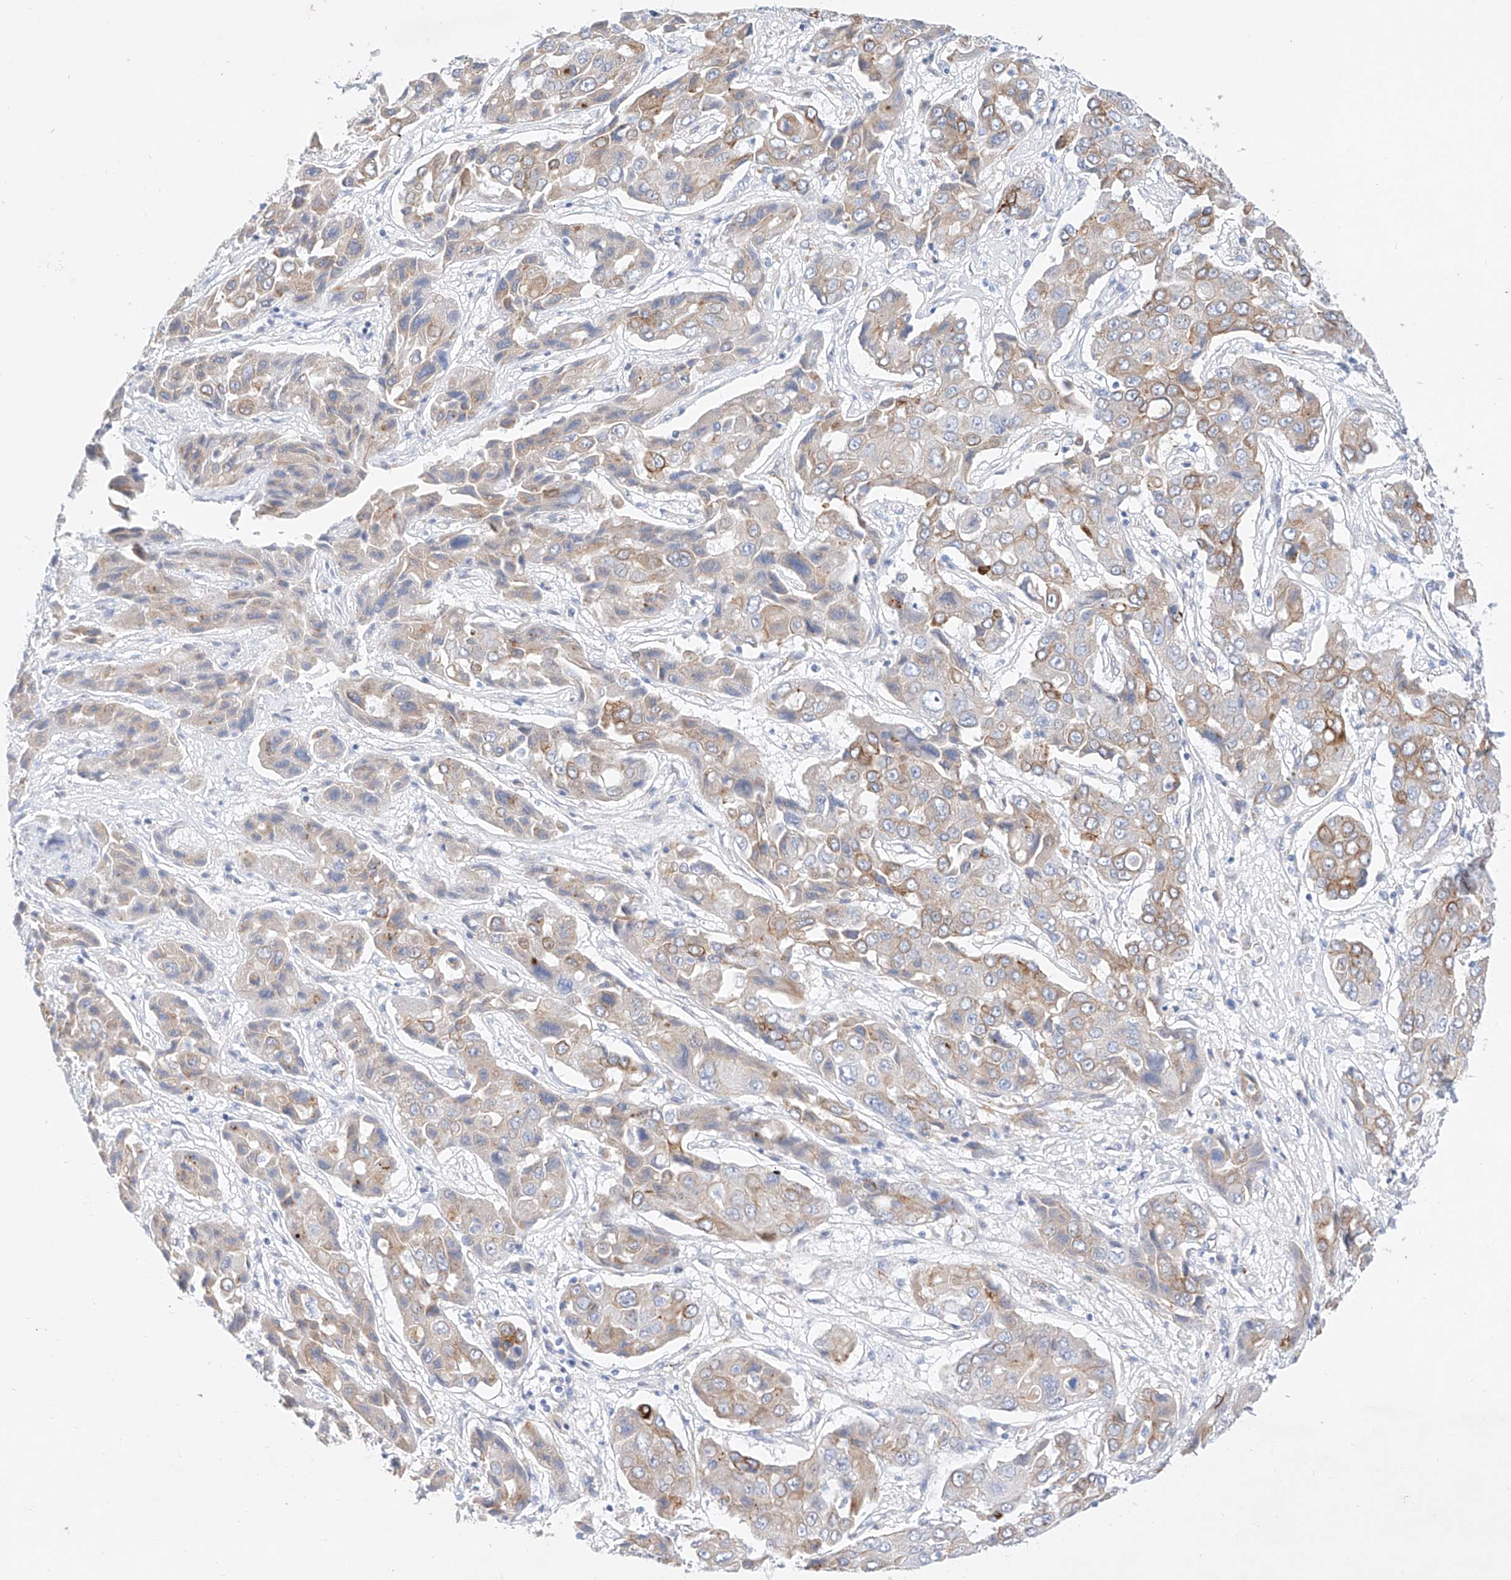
{"staining": {"intensity": "moderate", "quantity": "<25%", "location": "cytoplasmic/membranous"}, "tissue": "liver cancer", "cell_type": "Tumor cells", "image_type": "cancer", "snomed": [{"axis": "morphology", "description": "Cholangiocarcinoma"}, {"axis": "topography", "description": "Liver"}], "caption": "Immunohistochemistry (DAB (3,3'-diaminobenzidine)) staining of cholangiocarcinoma (liver) reveals moderate cytoplasmic/membranous protein positivity in approximately <25% of tumor cells.", "gene": "SBSPON", "patient": {"sex": "male", "age": 67}}